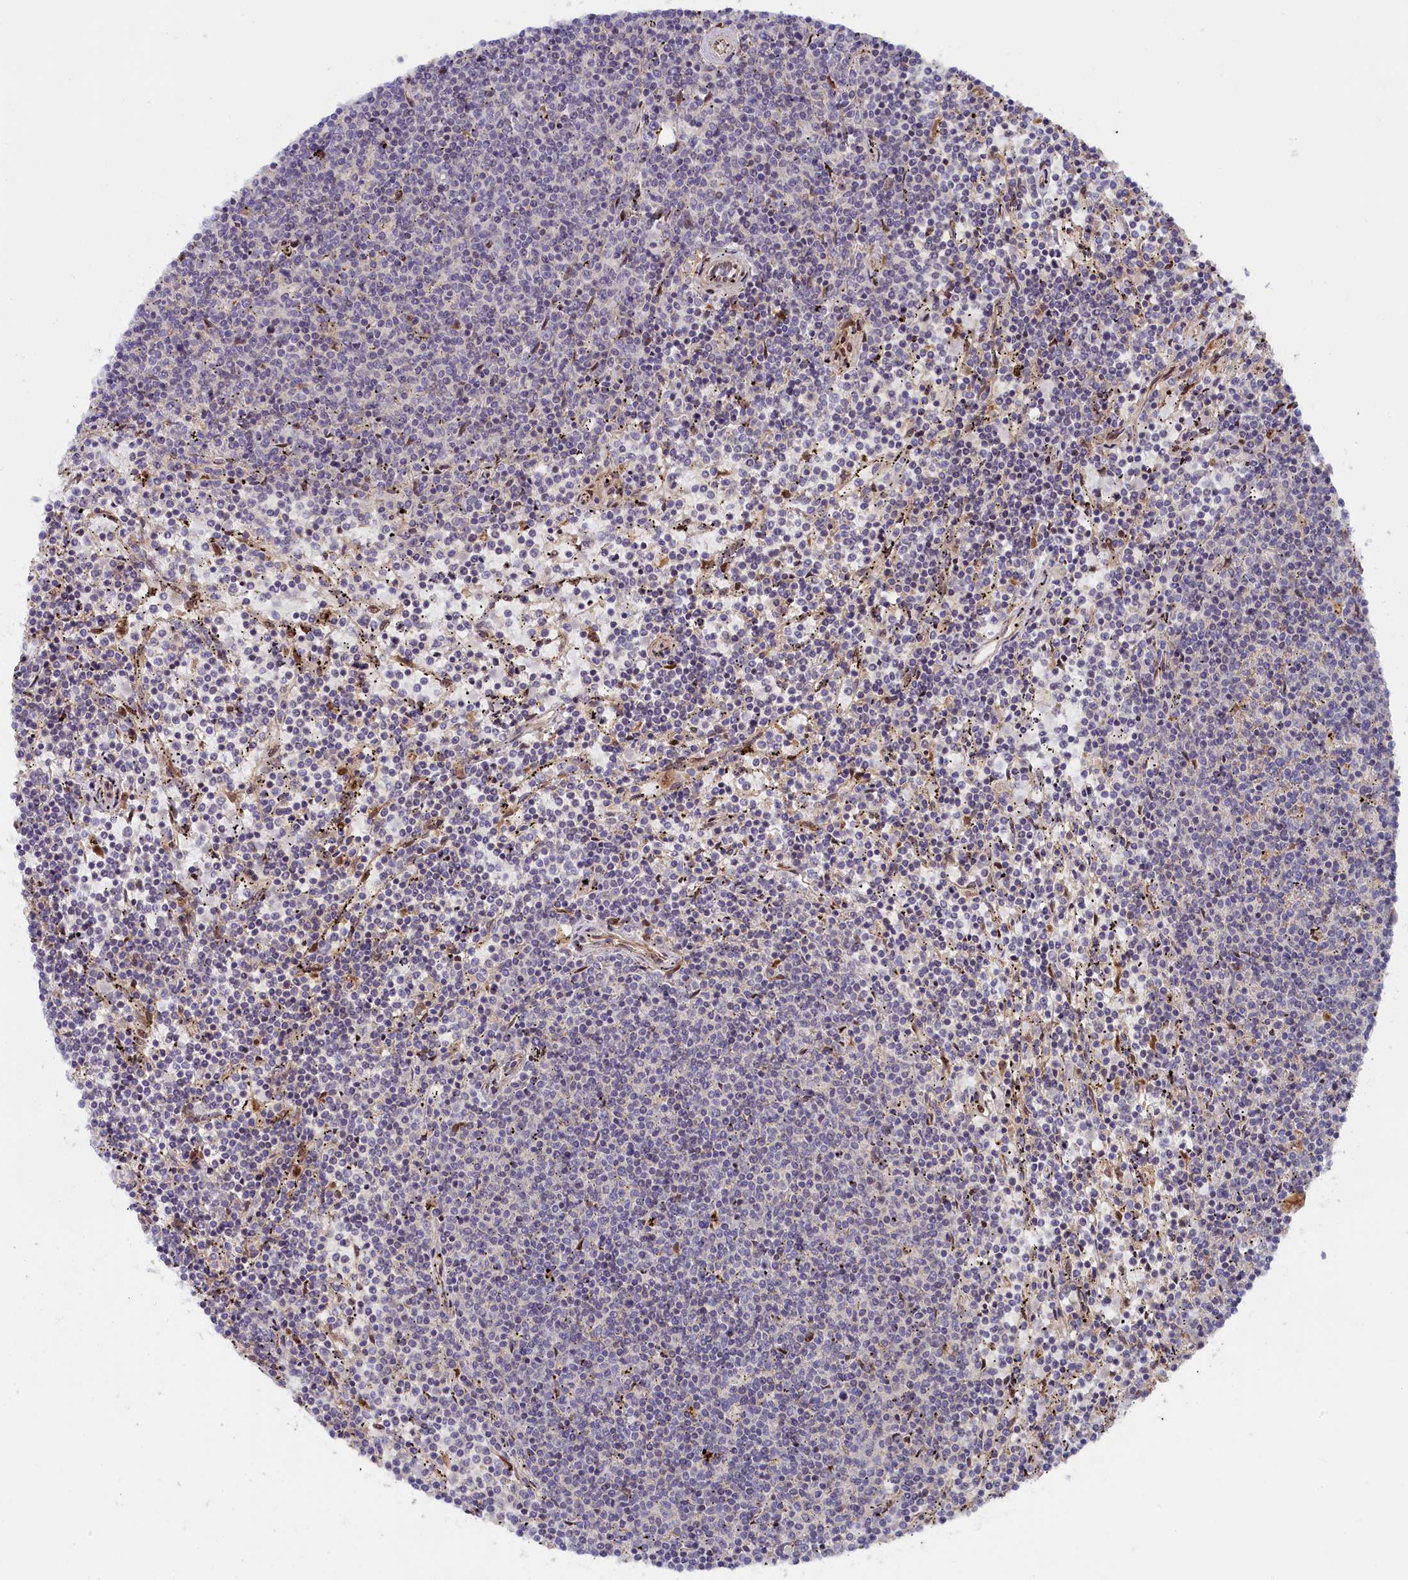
{"staining": {"intensity": "negative", "quantity": "none", "location": "none"}, "tissue": "lymphoma", "cell_type": "Tumor cells", "image_type": "cancer", "snomed": [{"axis": "morphology", "description": "Malignant lymphoma, non-Hodgkin's type, Low grade"}, {"axis": "topography", "description": "Spleen"}], "caption": "Human malignant lymphoma, non-Hodgkin's type (low-grade) stained for a protein using IHC displays no staining in tumor cells.", "gene": "CHST12", "patient": {"sex": "female", "age": 50}}